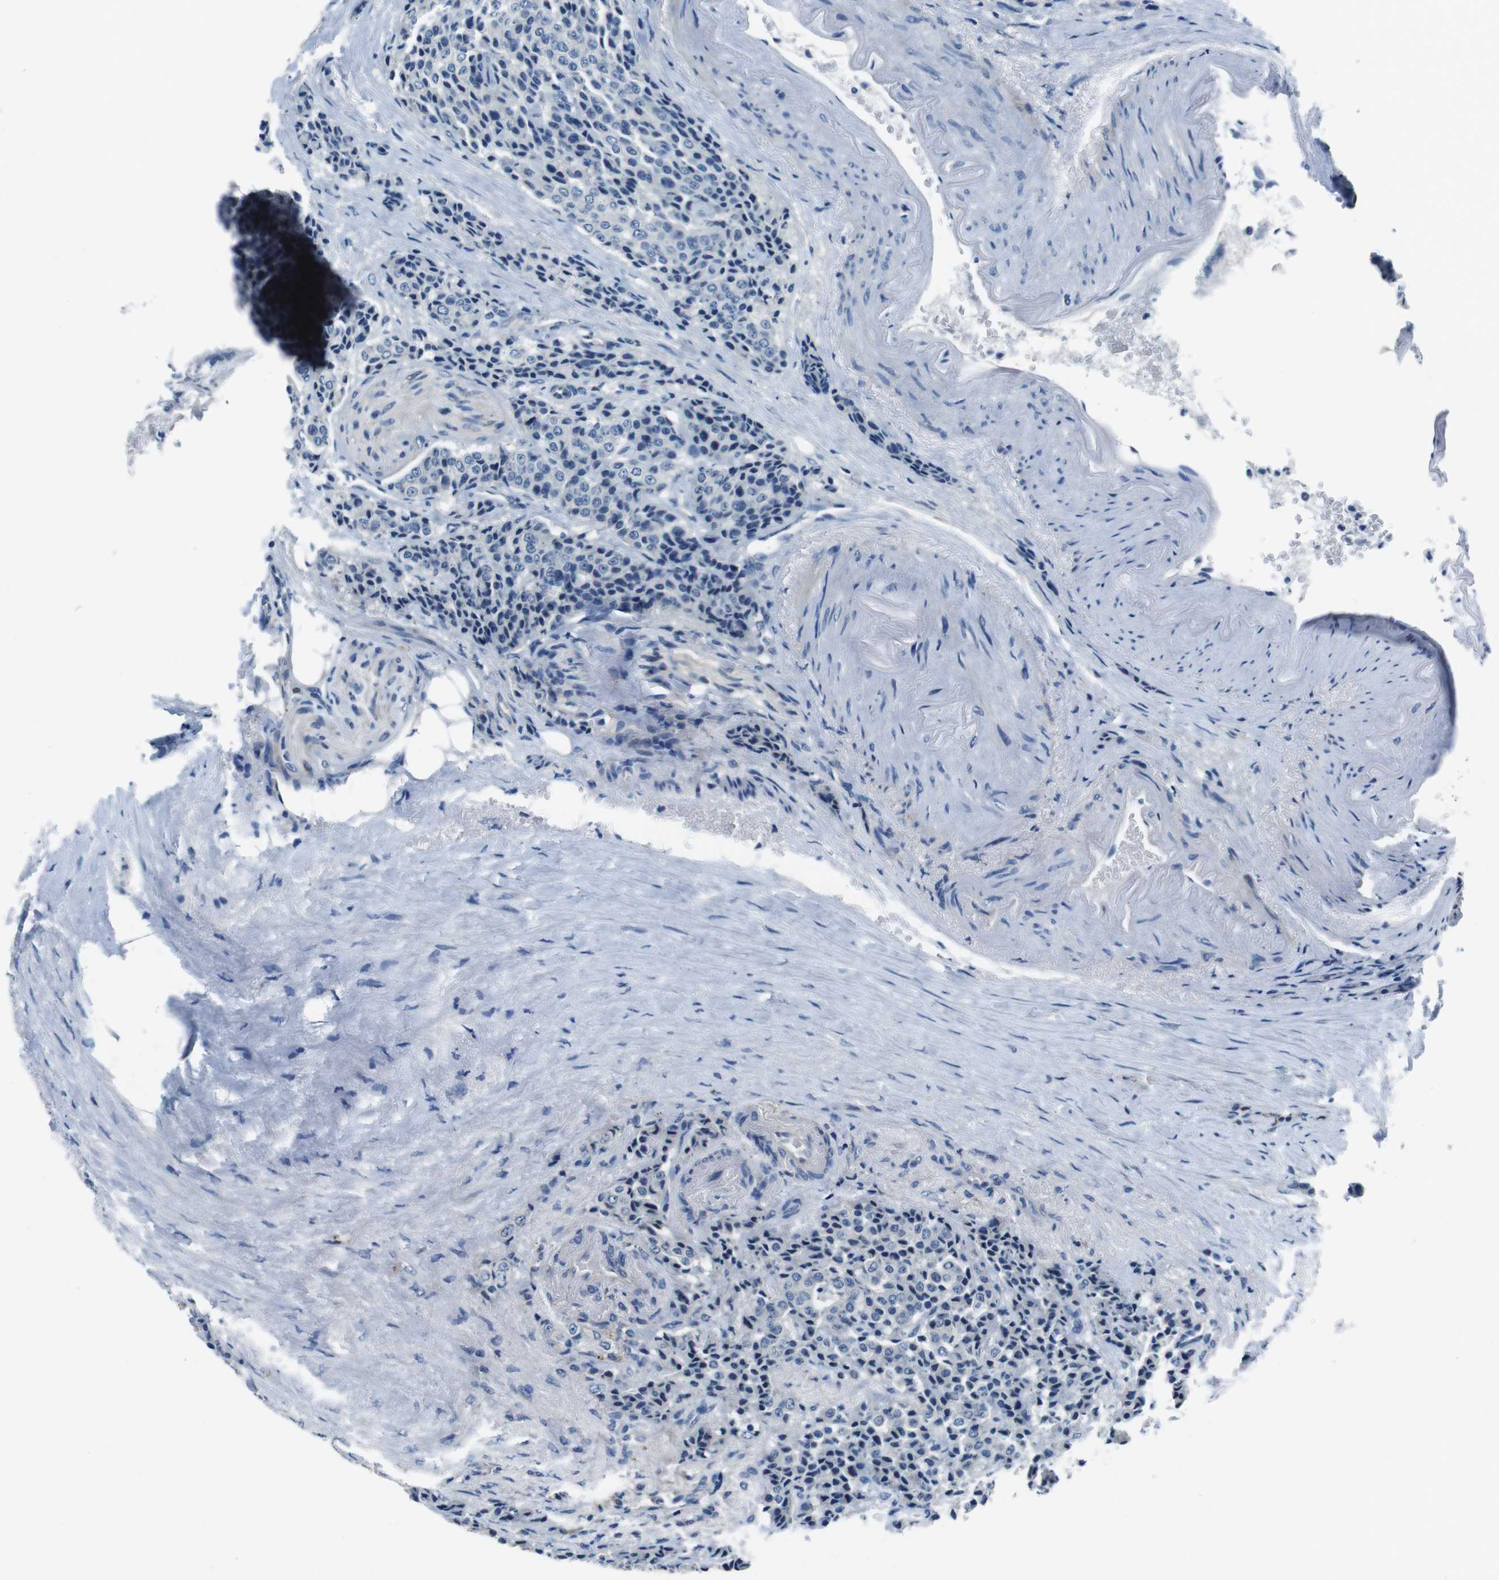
{"staining": {"intensity": "negative", "quantity": "none", "location": "none"}, "tissue": "carcinoid", "cell_type": "Tumor cells", "image_type": "cancer", "snomed": [{"axis": "morphology", "description": "Carcinoid, malignant, NOS"}, {"axis": "topography", "description": "Colon"}], "caption": "Immunohistochemistry of malignant carcinoid demonstrates no staining in tumor cells.", "gene": "TULP3", "patient": {"sex": "female", "age": 61}}